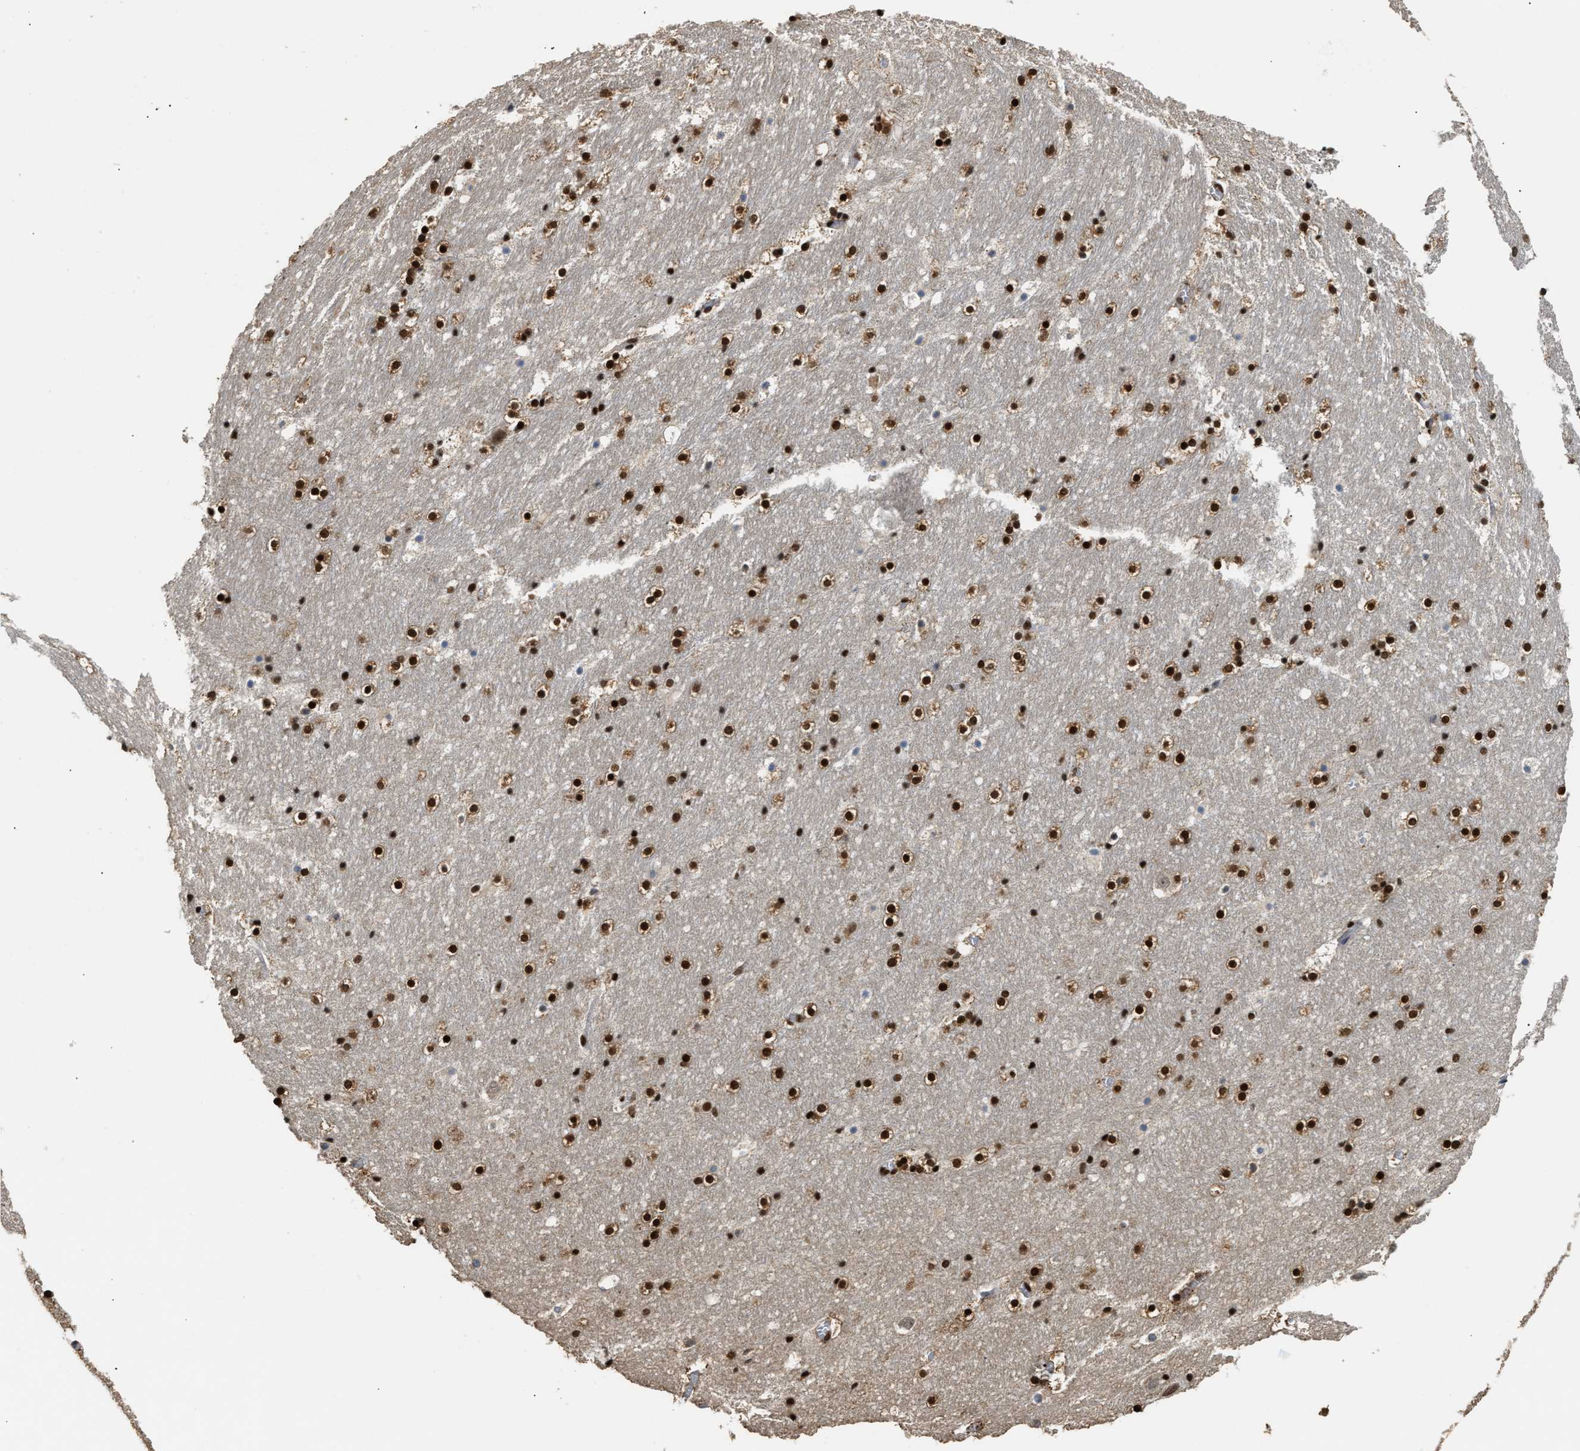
{"staining": {"intensity": "strong", "quantity": ">75%", "location": "nuclear"}, "tissue": "hippocampus", "cell_type": "Glial cells", "image_type": "normal", "snomed": [{"axis": "morphology", "description": "Normal tissue, NOS"}, {"axis": "topography", "description": "Hippocampus"}], "caption": "Hippocampus stained with a brown dye exhibits strong nuclear positive positivity in approximately >75% of glial cells.", "gene": "RAD21", "patient": {"sex": "male", "age": 45}}